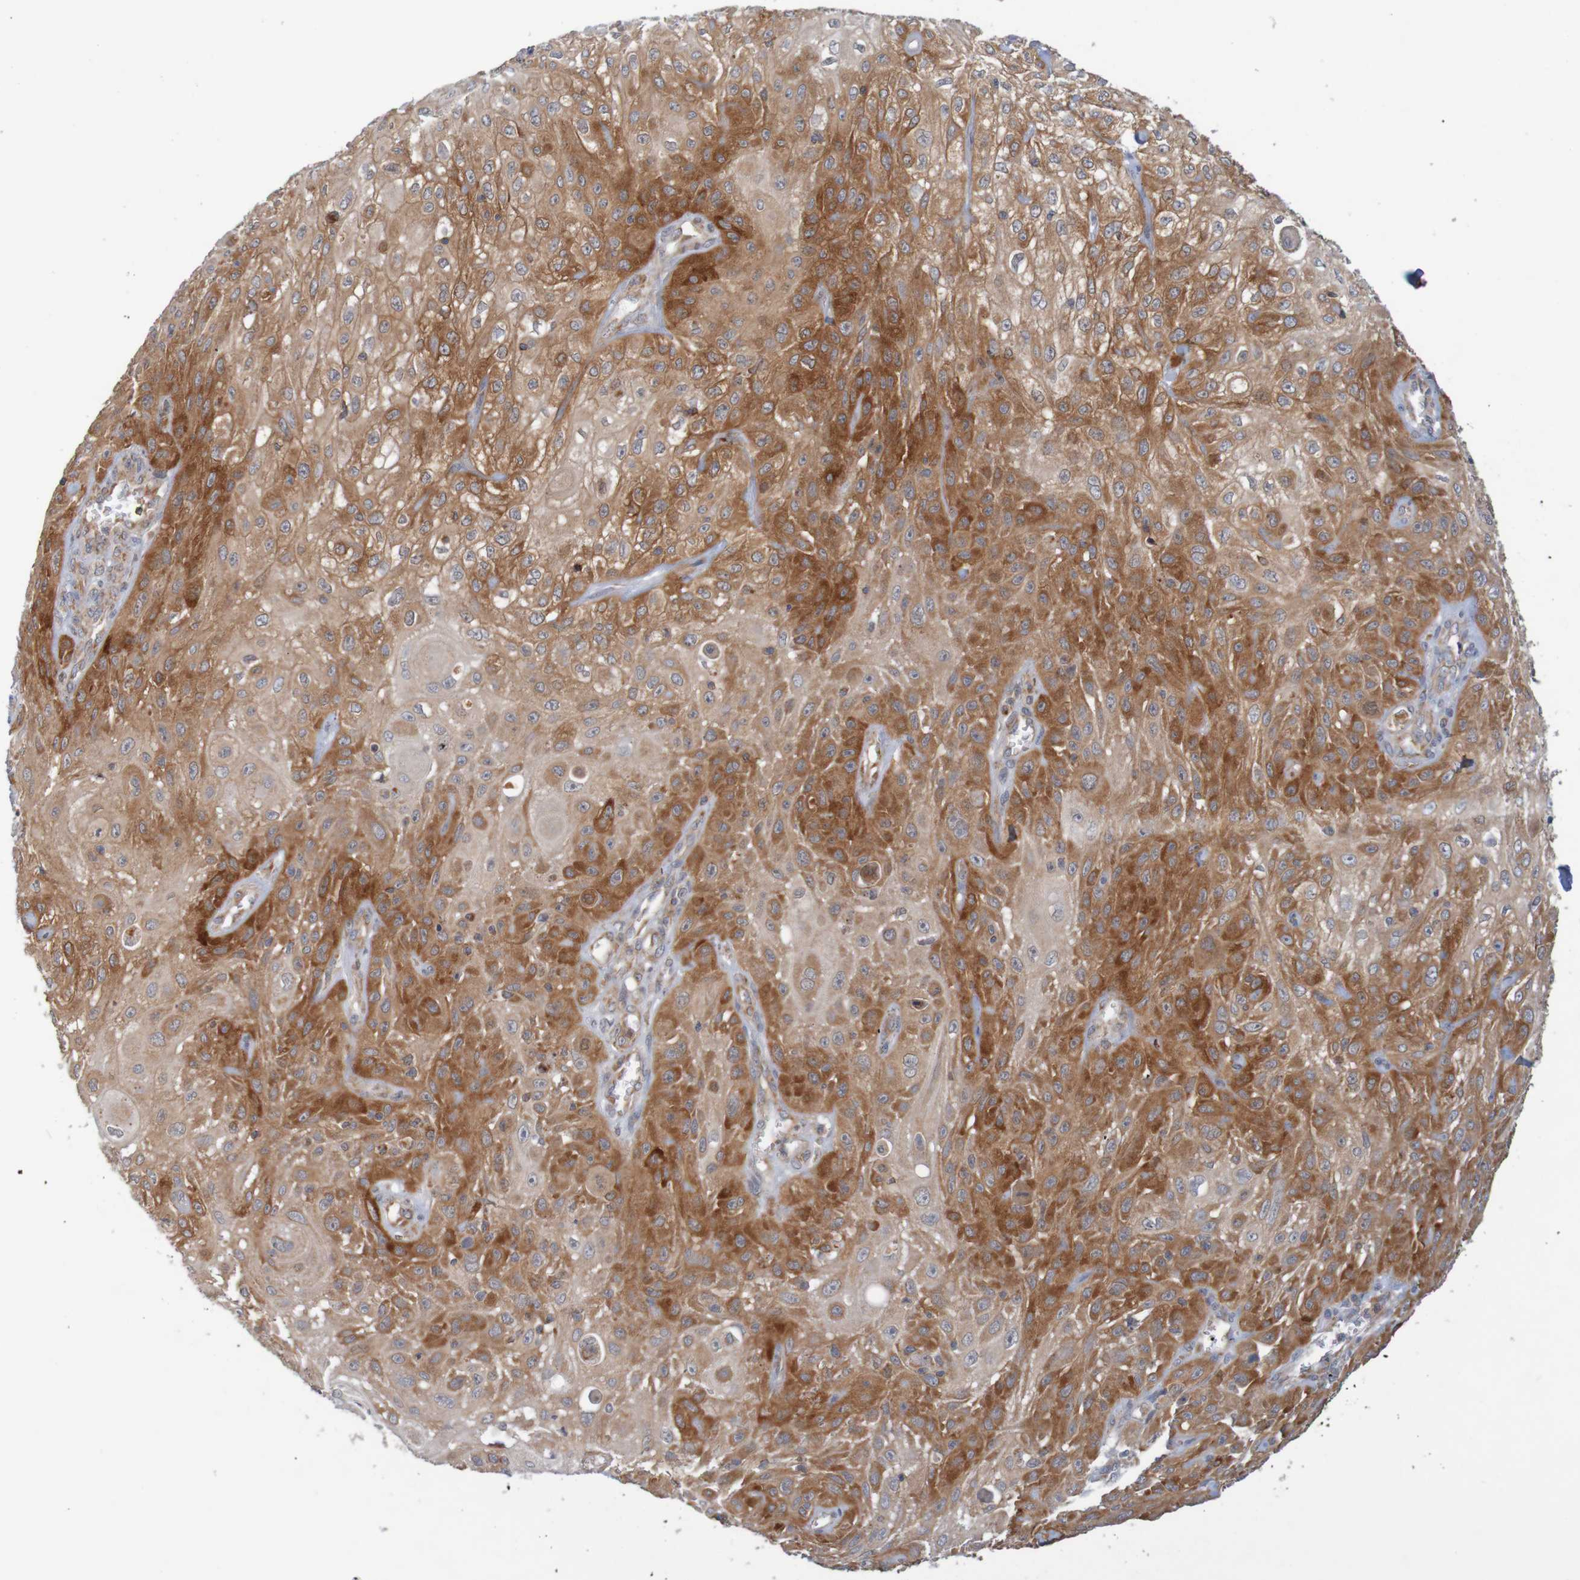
{"staining": {"intensity": "strong", "quantity": ">75%", "location": "cytoplasmic/membranous"}, "tissue": "skin cancer", "cell_type": "Tumor cells", "image_type": "cancer", "snomed": [{"axis": "morphology", "description": "Squamous cell carcinoma, NOS"}, {"axis": "topography", "description": "Skin"}], "caption": "Squamous cell carcinoma (skin) was stained to show a protein in brown. There is high levels of strong cytoplasmic/membranous staining in approximately >75% of tumor cells.", "gene": "NAV2", "patient": {"sex": "male", "age": 75}}